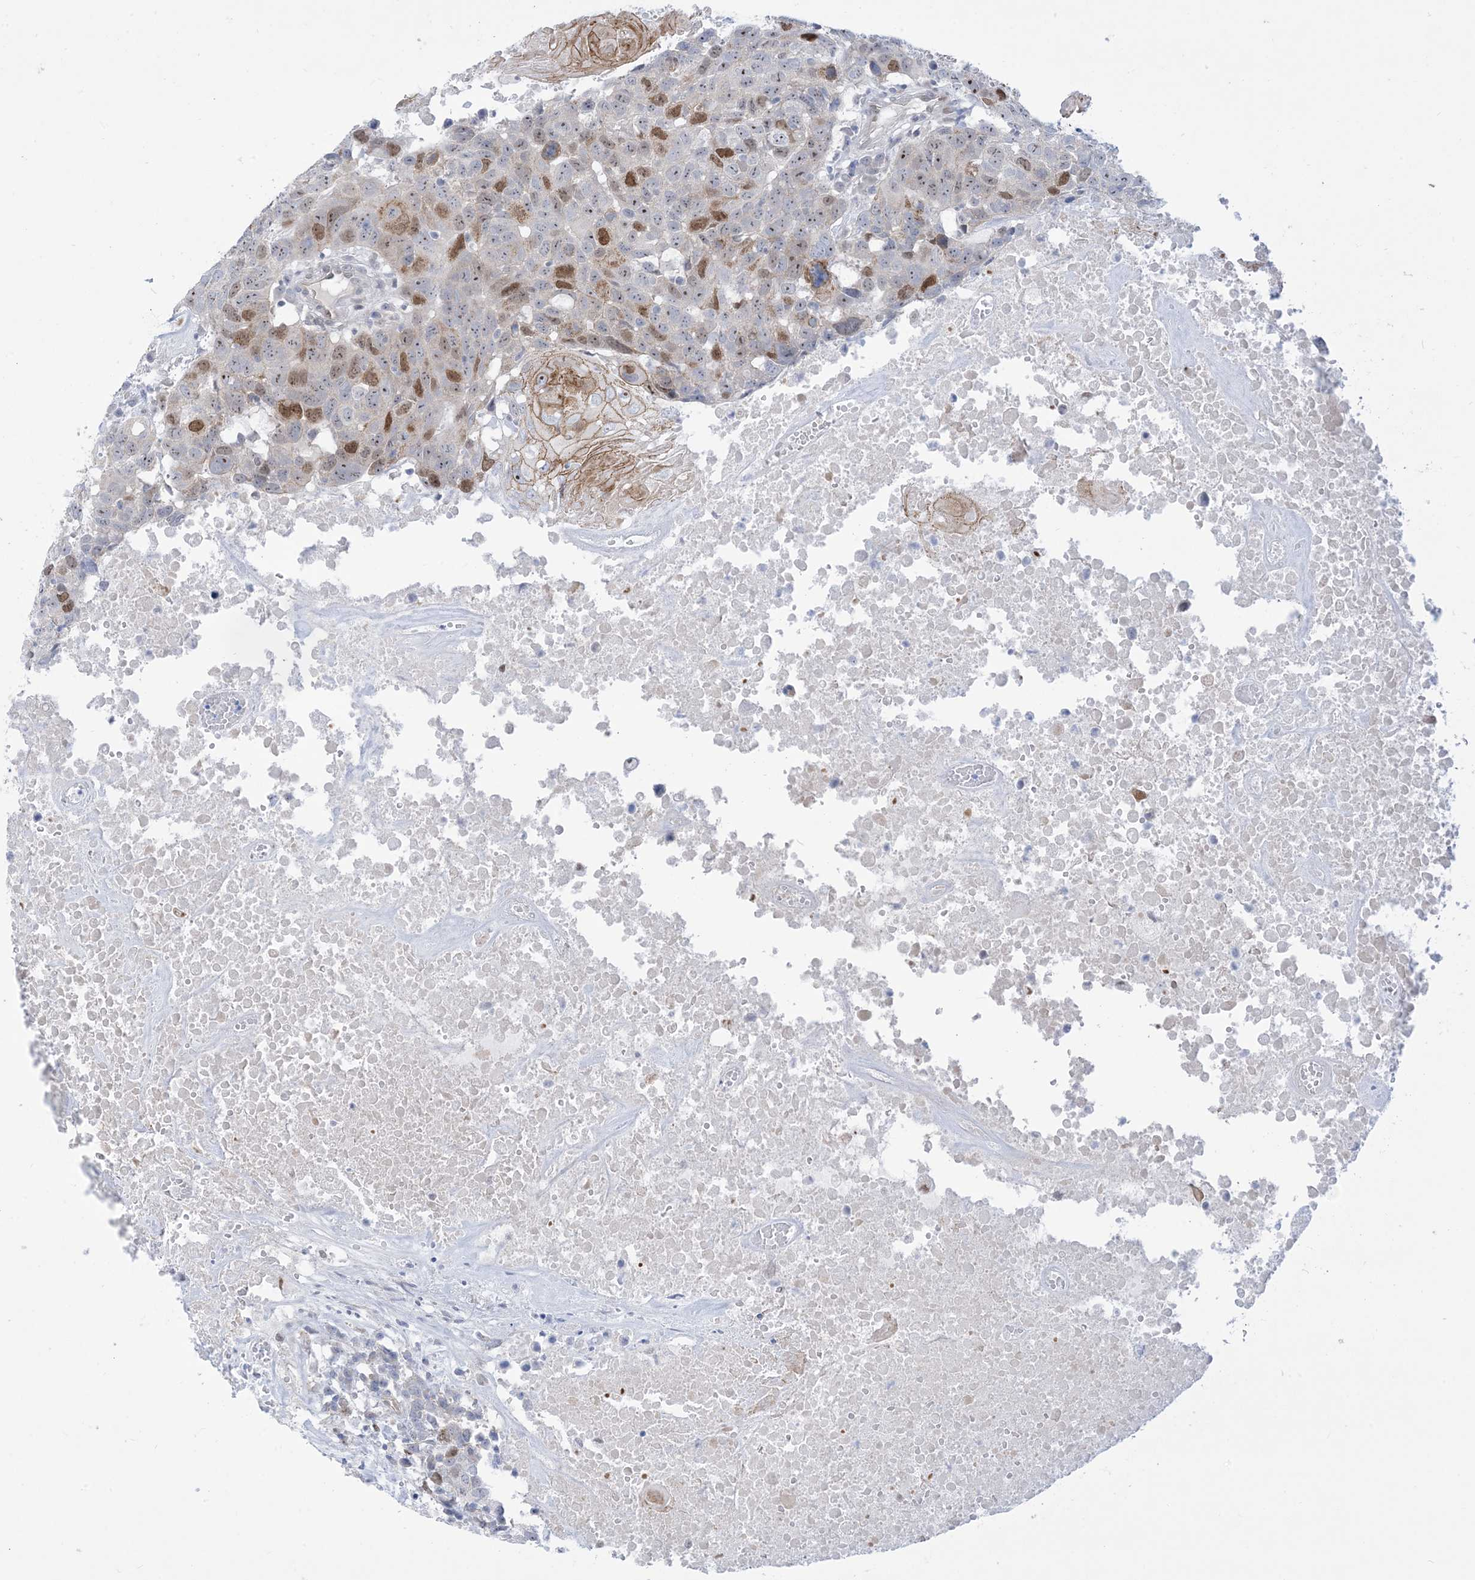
{"staining": {"intensity": "moderate", "quantity": "25%-75%", "location": "nuclear"}, "tissue": "head and neck cancer", "cell_type": "Tumor cells", "image_type": "cancer", "snomed": [{"axis": "morphology", "description": "Squamous cell carcinoma, NOS"}, {"axis": "topography", "description": "Head-Neck"}], "caption": "IHC of human head and neck cancer (squamous cell carcinoma) shows medium levels of moderate nuclear positivity in about 25%-75% of tumor cells. Using DAB (3,3'-diaminobenzidine) (brown) and hematoxylin (blue) stains, captured at high magnification using brightfield microscopy.", "gene": "MARS2", "patient": {"sex": "male", "age": 66}}